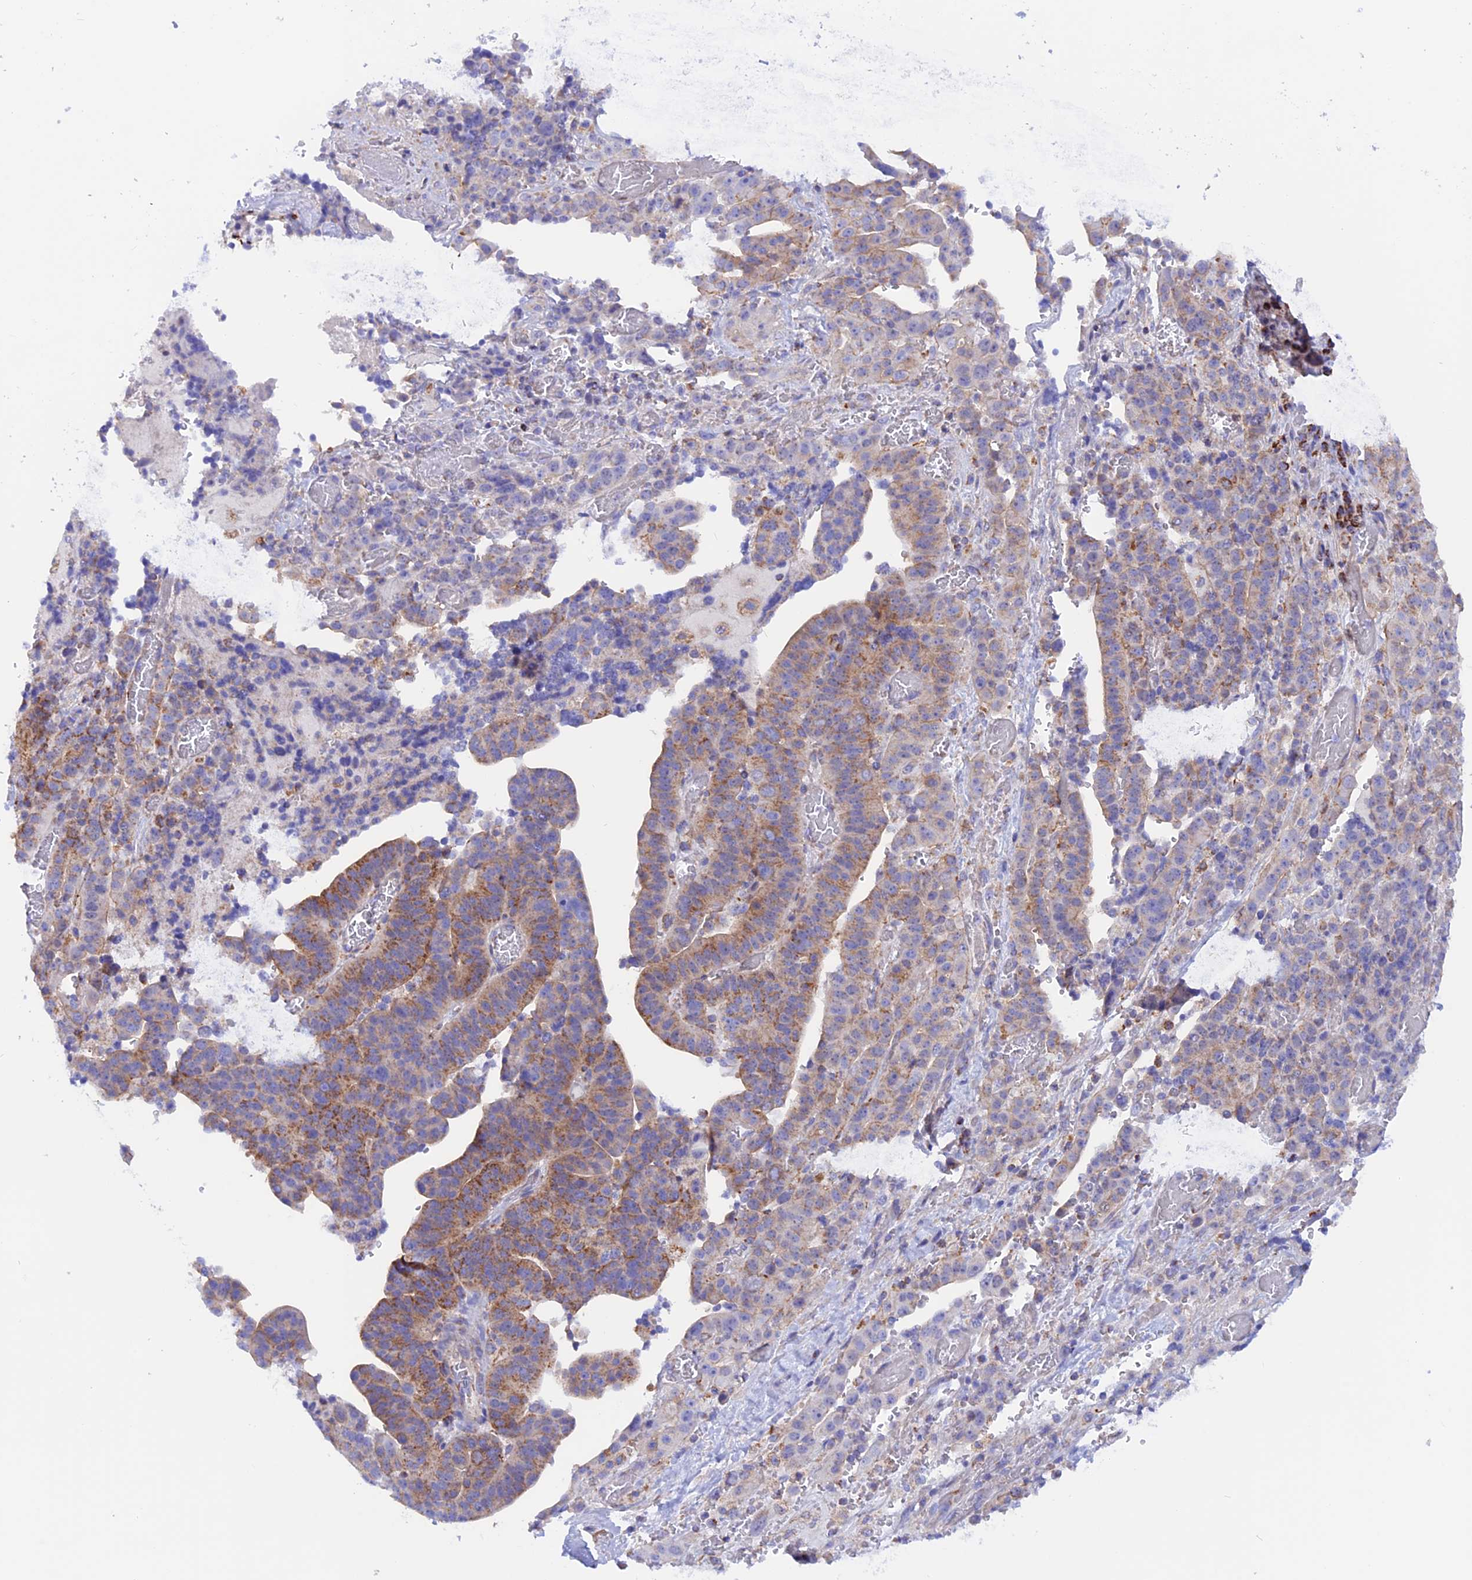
{"staining": {"intensity": "moderate", "quantity": "<25%", "location": "cytoplasmic/membranous"}, "tissue": "stomach cancer", "cell_type": "Tumor cells", "image_type": "cancer", "snomed": [{"axis": "morphology", "description": "Adenocarcinoma, NOS"}, {"axis": "topography", "description": "Stomach"}], "caption": "DAB immunohistochemical staining of human stomach adenocarcinoma reveals moderate cytoplasmic/membranous protein staining in about <25% of tumor cells.", "gene": "GCDH", "patient": {"sex": "male", "age": 48}}